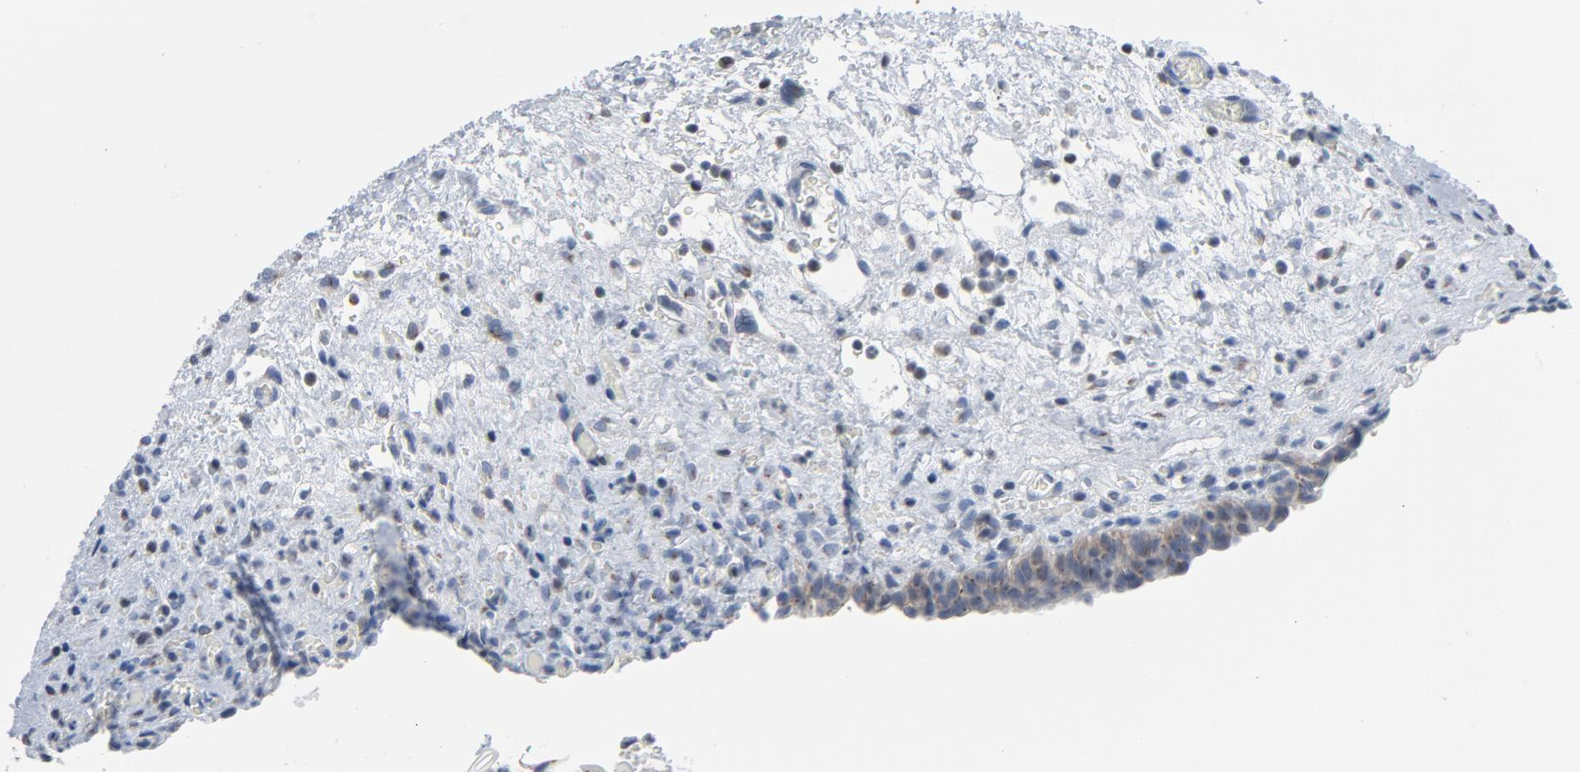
{"staining": {"intensity": "moderate", "quantity": ">75%", "location": "cytoplasmic/membranous"}, "tissue": "urinary bladder", "cell_type": "Urothelial cells", "image_type": "normal", "snomed": [{"axis": "morphology", "description": "Normal tissue, NOS"}, {"axis": "morphology", "description": "Dysplasia, NOS"}, {"axis": "topography", "description": "Urinary bladder"}], "caption": "Urinary bladder stained with immunohistochemistry (IHC) demonstrates moderate cytoplasmic/membranous expression in about >75% of urothelial cells.", "gene": "YIPF6", "patient": {"sex": "male", "age": 35}}